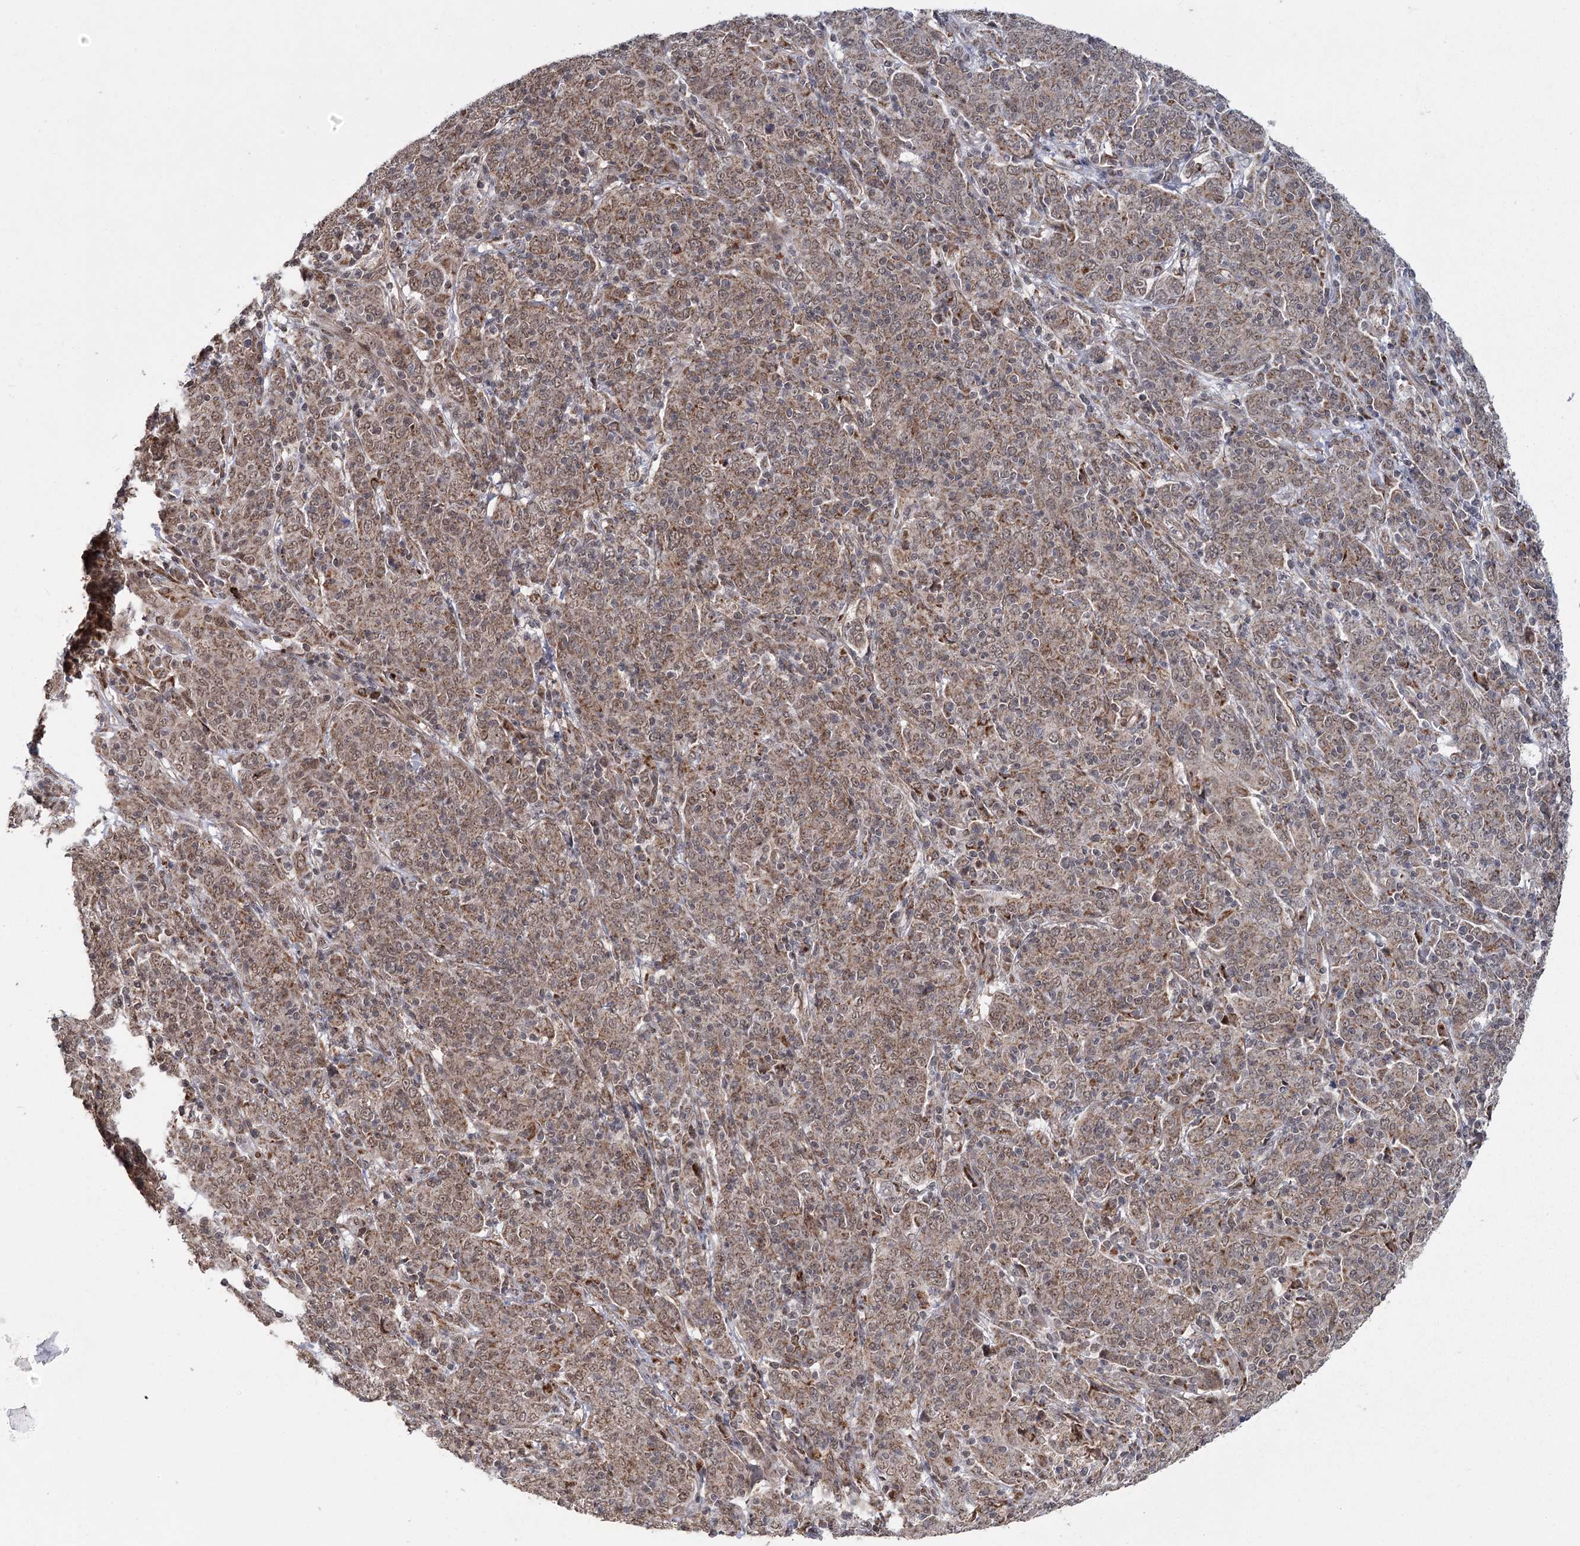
{"staining": {"intensity": "moderate", "quantity": ">75%", "location": "cytoplasmic/membranous,nuclear"}, "tissue": "cervical cancer", "cell_type": "Tumor cells", "image_type": "cancer", "snomed": [{"axis": "morphology", "description": "Squamous cell carcinoma, NOS"}, {"axis": "topography", "description": "Cervix"}], "caption": "Immunohistochemical staining of squamous cell carcinoma (cervical) demonstrates medium levels of moderate cytoplasmic/membranous and nuclear protein staining in about >75% of tumor cells. The staining was performed using DAB (3,3'-diaminobenzidine) to visualize the protein expression in brown, while the nuclei were stained in blue with hematoxylin (Magnification: 20x).", "gene": "ZCCHC24", "patient": {"sex": "female", "age": 67}}